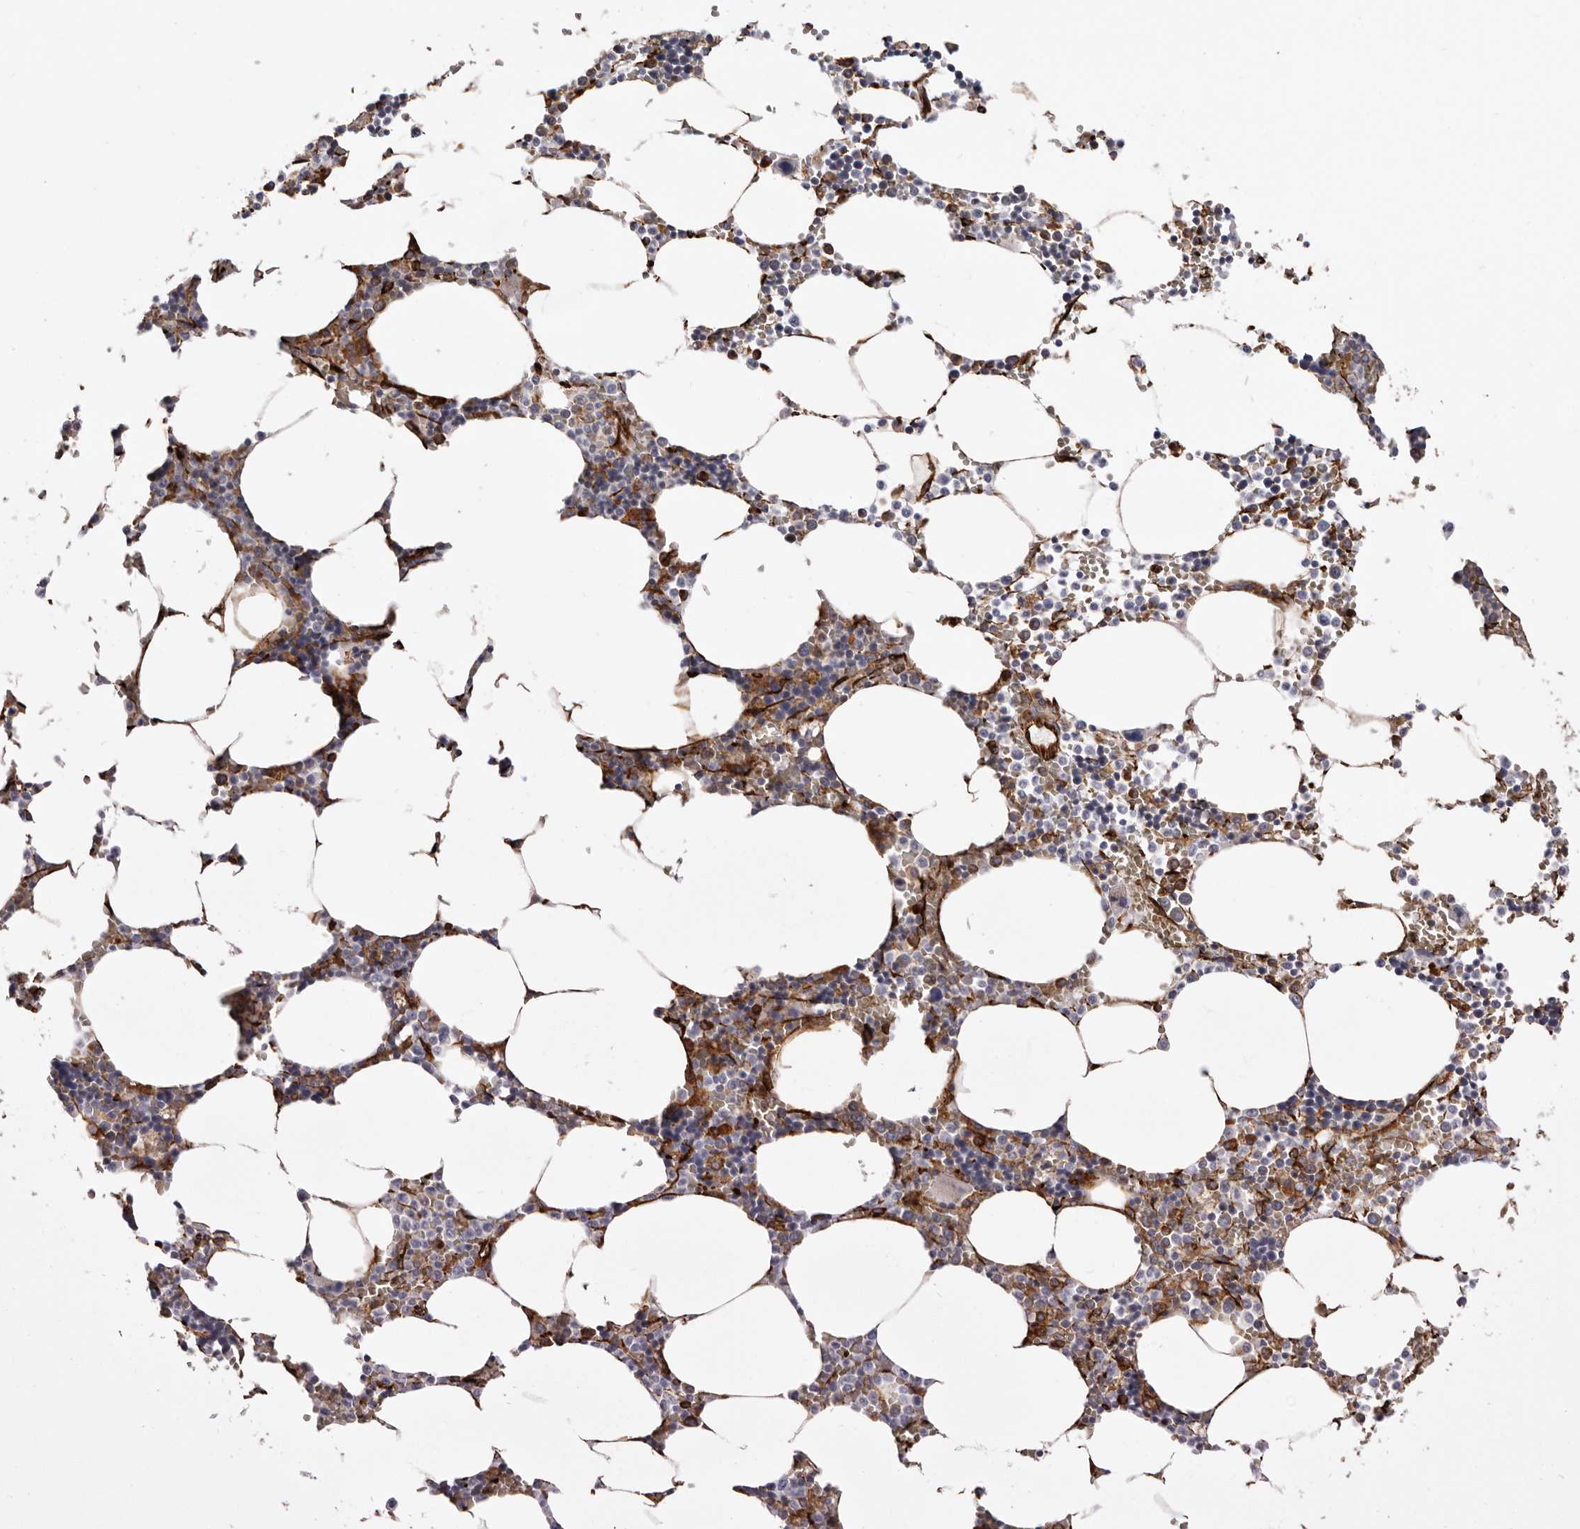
{"staining": {"intensity": "moderate", "quantity": "<25%", "location": "cytoplasmic/membranous"}, "tissue": "bone marrow", "cell_type": "Hematopoietic cells", "image_type": "normal", "snomed": [{"axis": "morphology", "description": "Normal tissue, NOS"}, {"axis": "topography", "description": "Bone marrow"}], "caption": "Moderate cytoplasmic/membranous protein expression is appreciated in about <25% of hematopoietic cells in bone marrow.", "gene": "SEMA3E", "patient": {"sex": "male", "age": 70}}